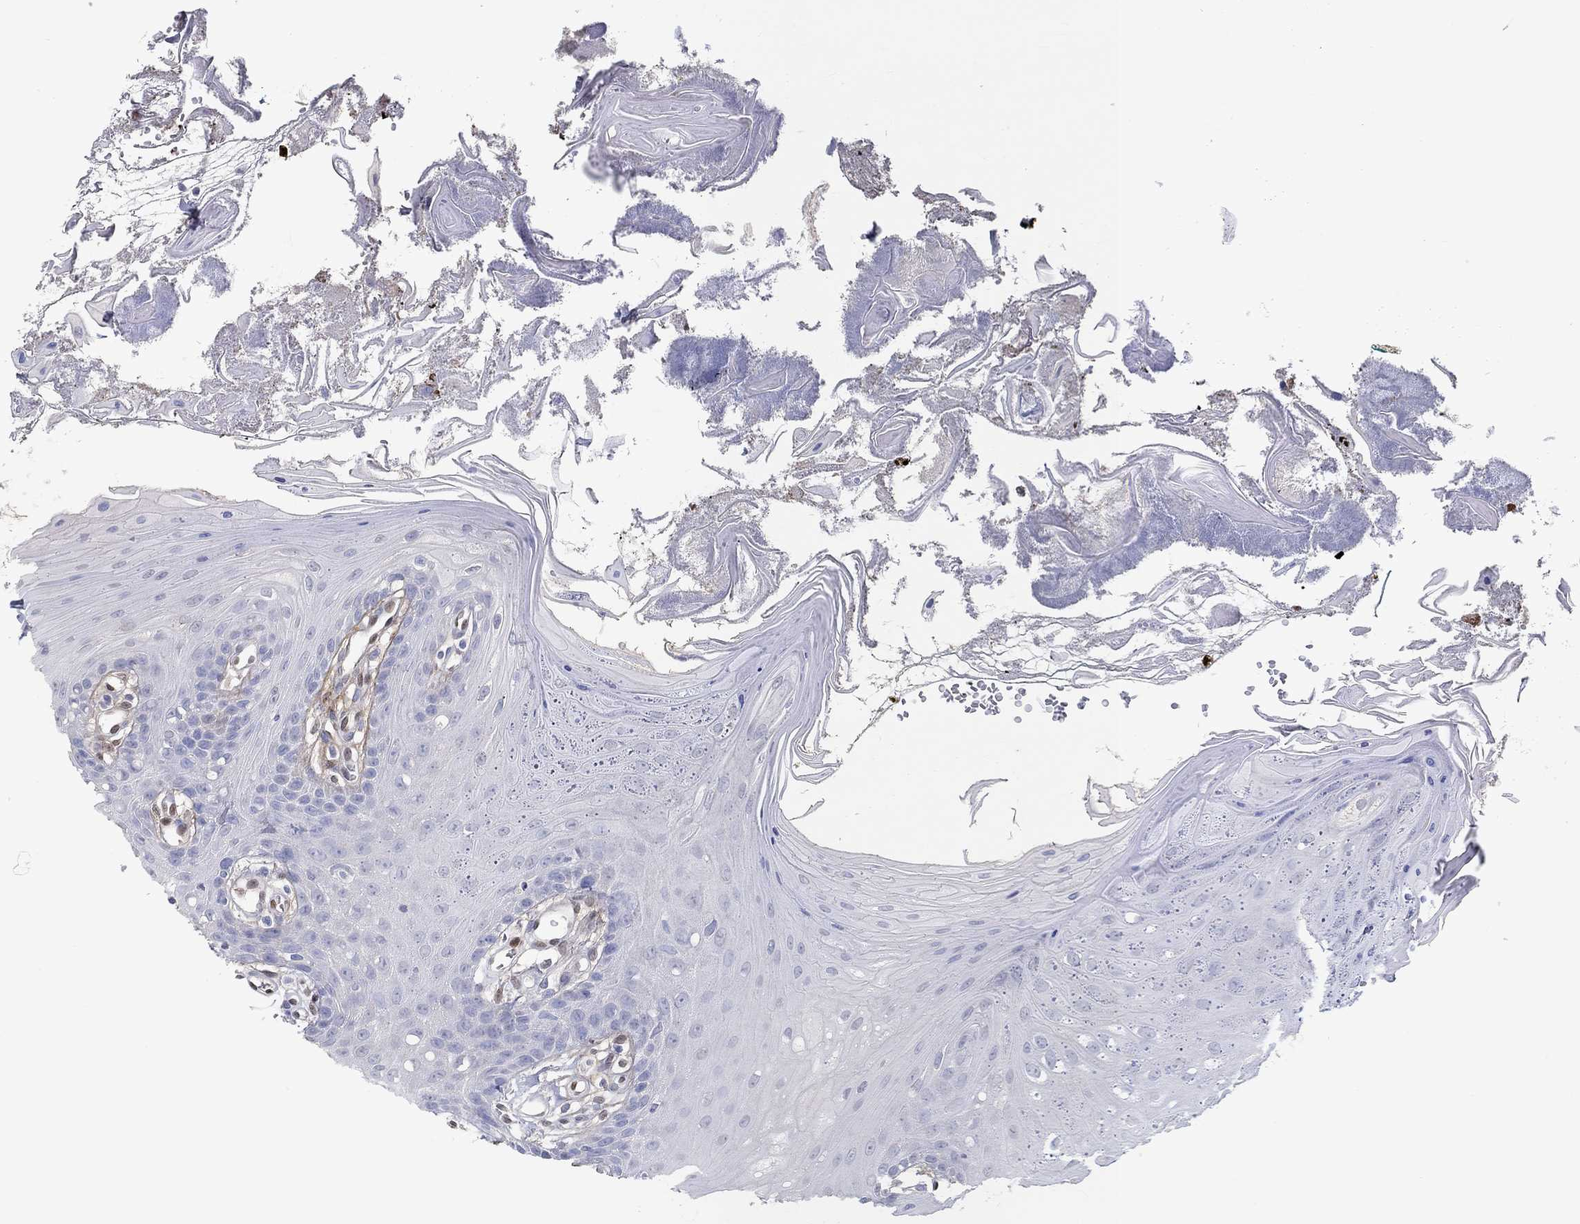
{"staining": {"intensity": "negative", "quantity": "none", "location": "none"}, "tissue": "oral mucosa", "cell_type": "Squamous epithelial cells", "image_type": "normal", "snomed": [{"axis": "morphology", "description": "Normal tissue, NOS"}, {"axis": "morphology", "description": "Squamous cell carcinoma, NOS"}, {"axis": "topography", "description": "Oral tissue"}, {"axis": "topography", "description": "Head-Neck"}], "caption": "Oral mucosa was stained to show a protein in brown. There is no significant expression in squamous epithelial cells. (DAB (3,3'-diaminobenzidine) IHC, high magnification).", "gene": "FGF2", "patient": {"sex": "male", "age": 69}}